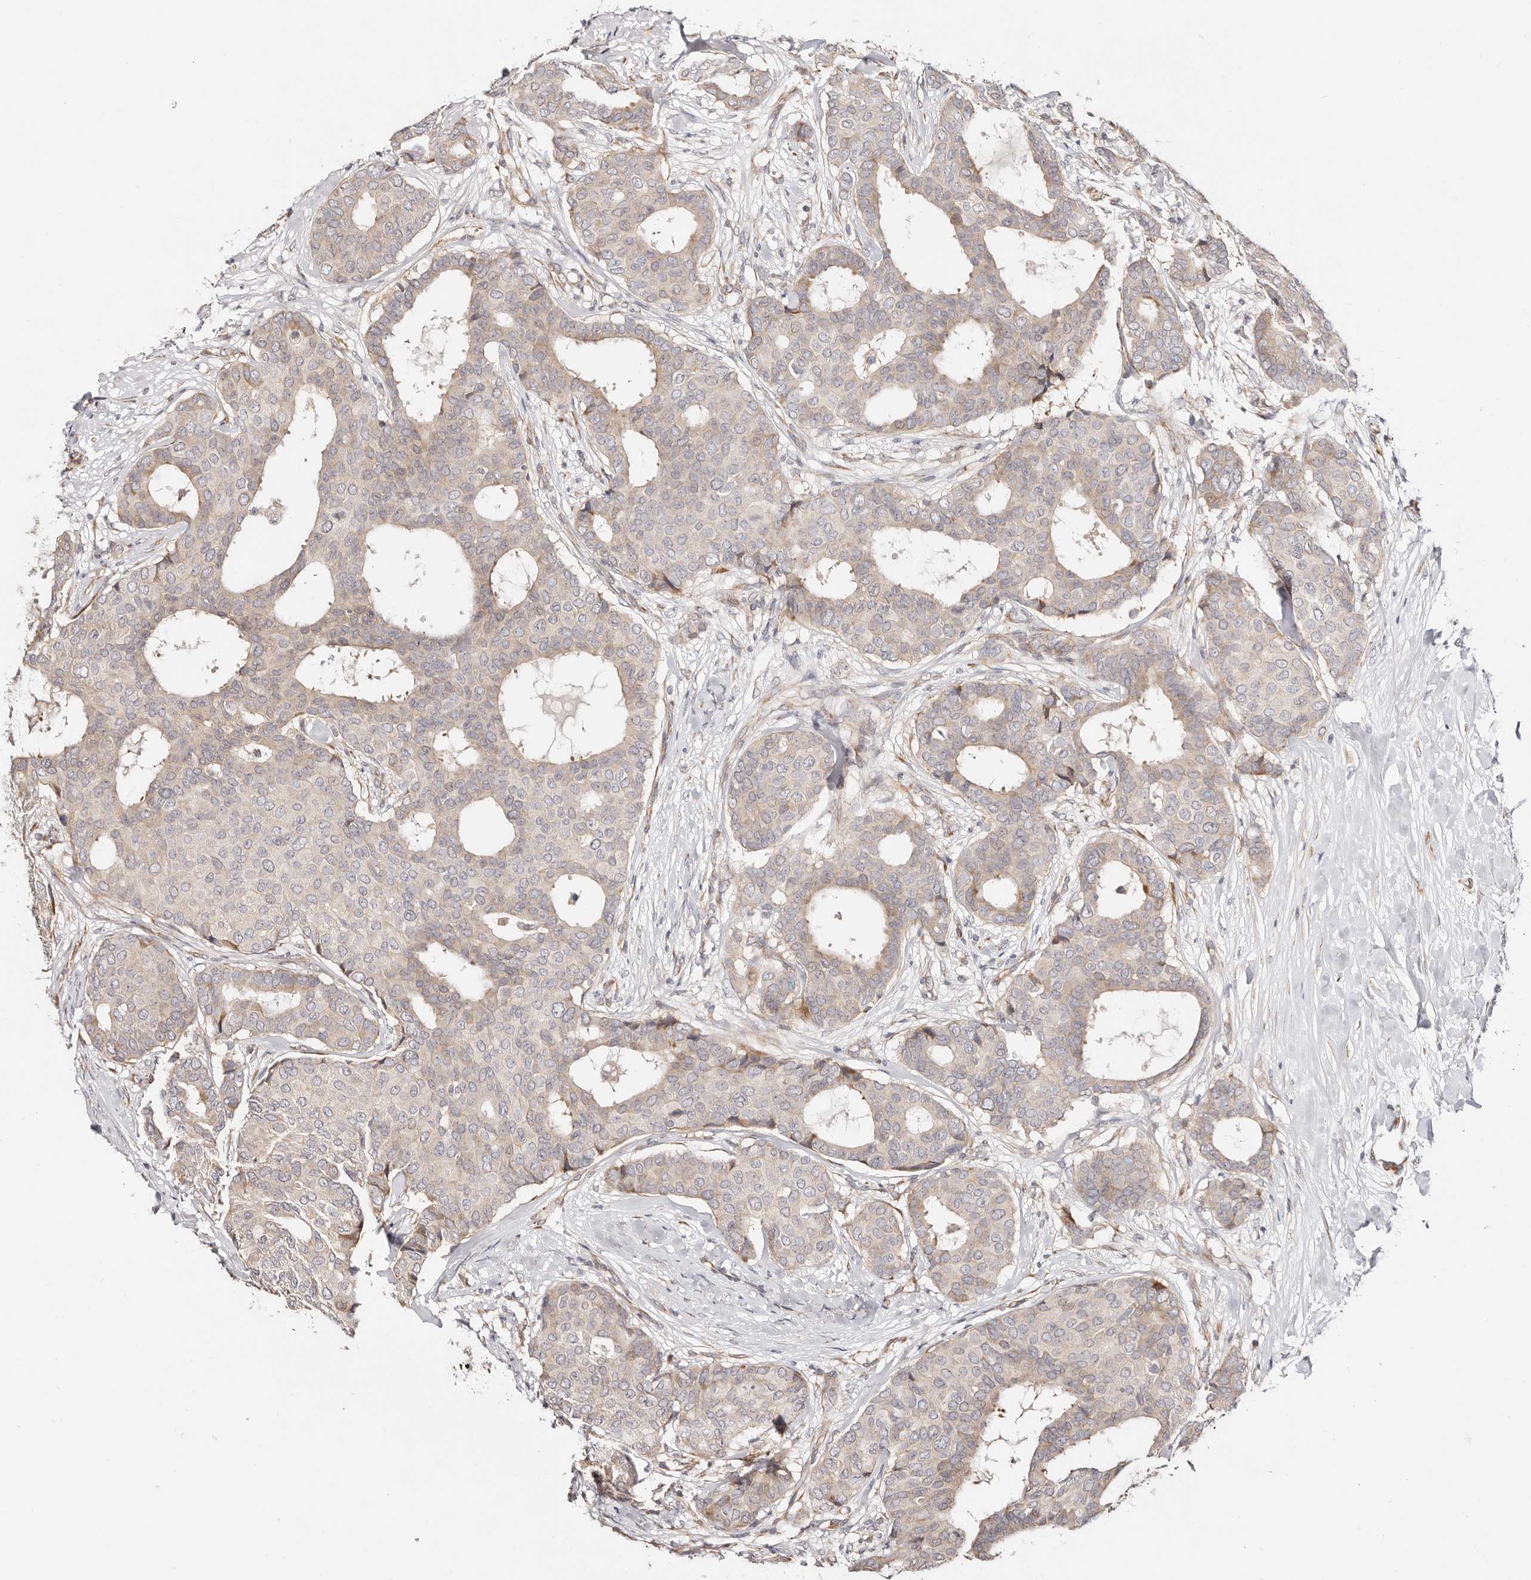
{"staining": {"intensity": "negative", "quantity": "none", "location": "none"}, "tissue": "breast cancer", "cell_type": "Tumor cells", "image_type": "cancer", "snomed": [{"axis": "morphology", "description": "Duct carcinoma"}, {"axis": "topography", "description": "Breast"}], "caption": "Image shows no significant protein expression in tumor cells of breast intraductal carcinoma.", "gene": "BCL2L15", "patient": {"sex": "female", "age": 75}}